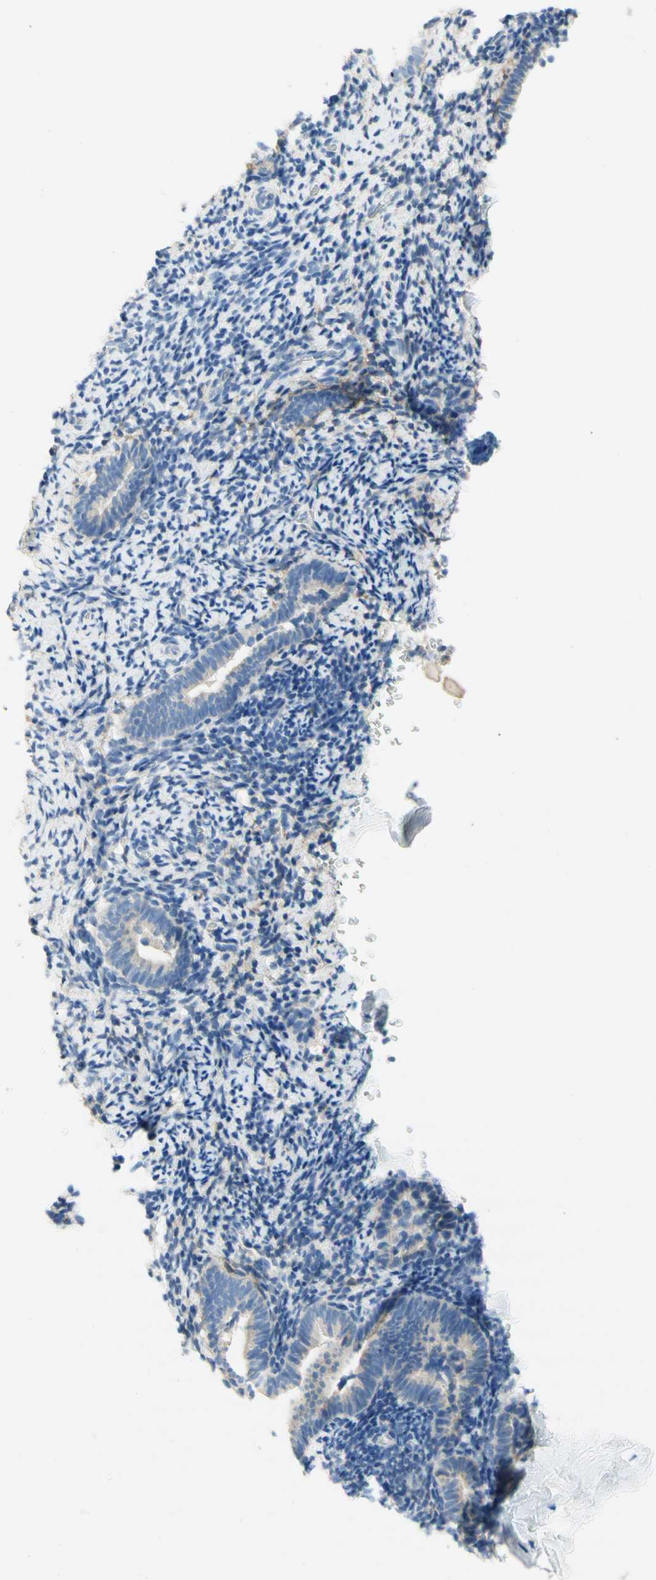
{"staining": {"intensity": "moderate", "quantity": "<25%", "location": "cytoplasmic/membranous"}, "tissue": "endometrium", "cell_type": "Cells in endometrial stroma", "image_type": "normal", "snomed": [{"axis": "morphology", "description": "Normal tissue, NOS"}, {"axis": "topography", "description": "Endometrium"}], "caption": "Brown immunohistochemical staining in unremarkable endometrium exhibits moderate cytoplasmic/membranous staining in about <25% of cells in endometrial stroma.", "gene": "F3", "patient": {"sex": "female", "age": 51}}